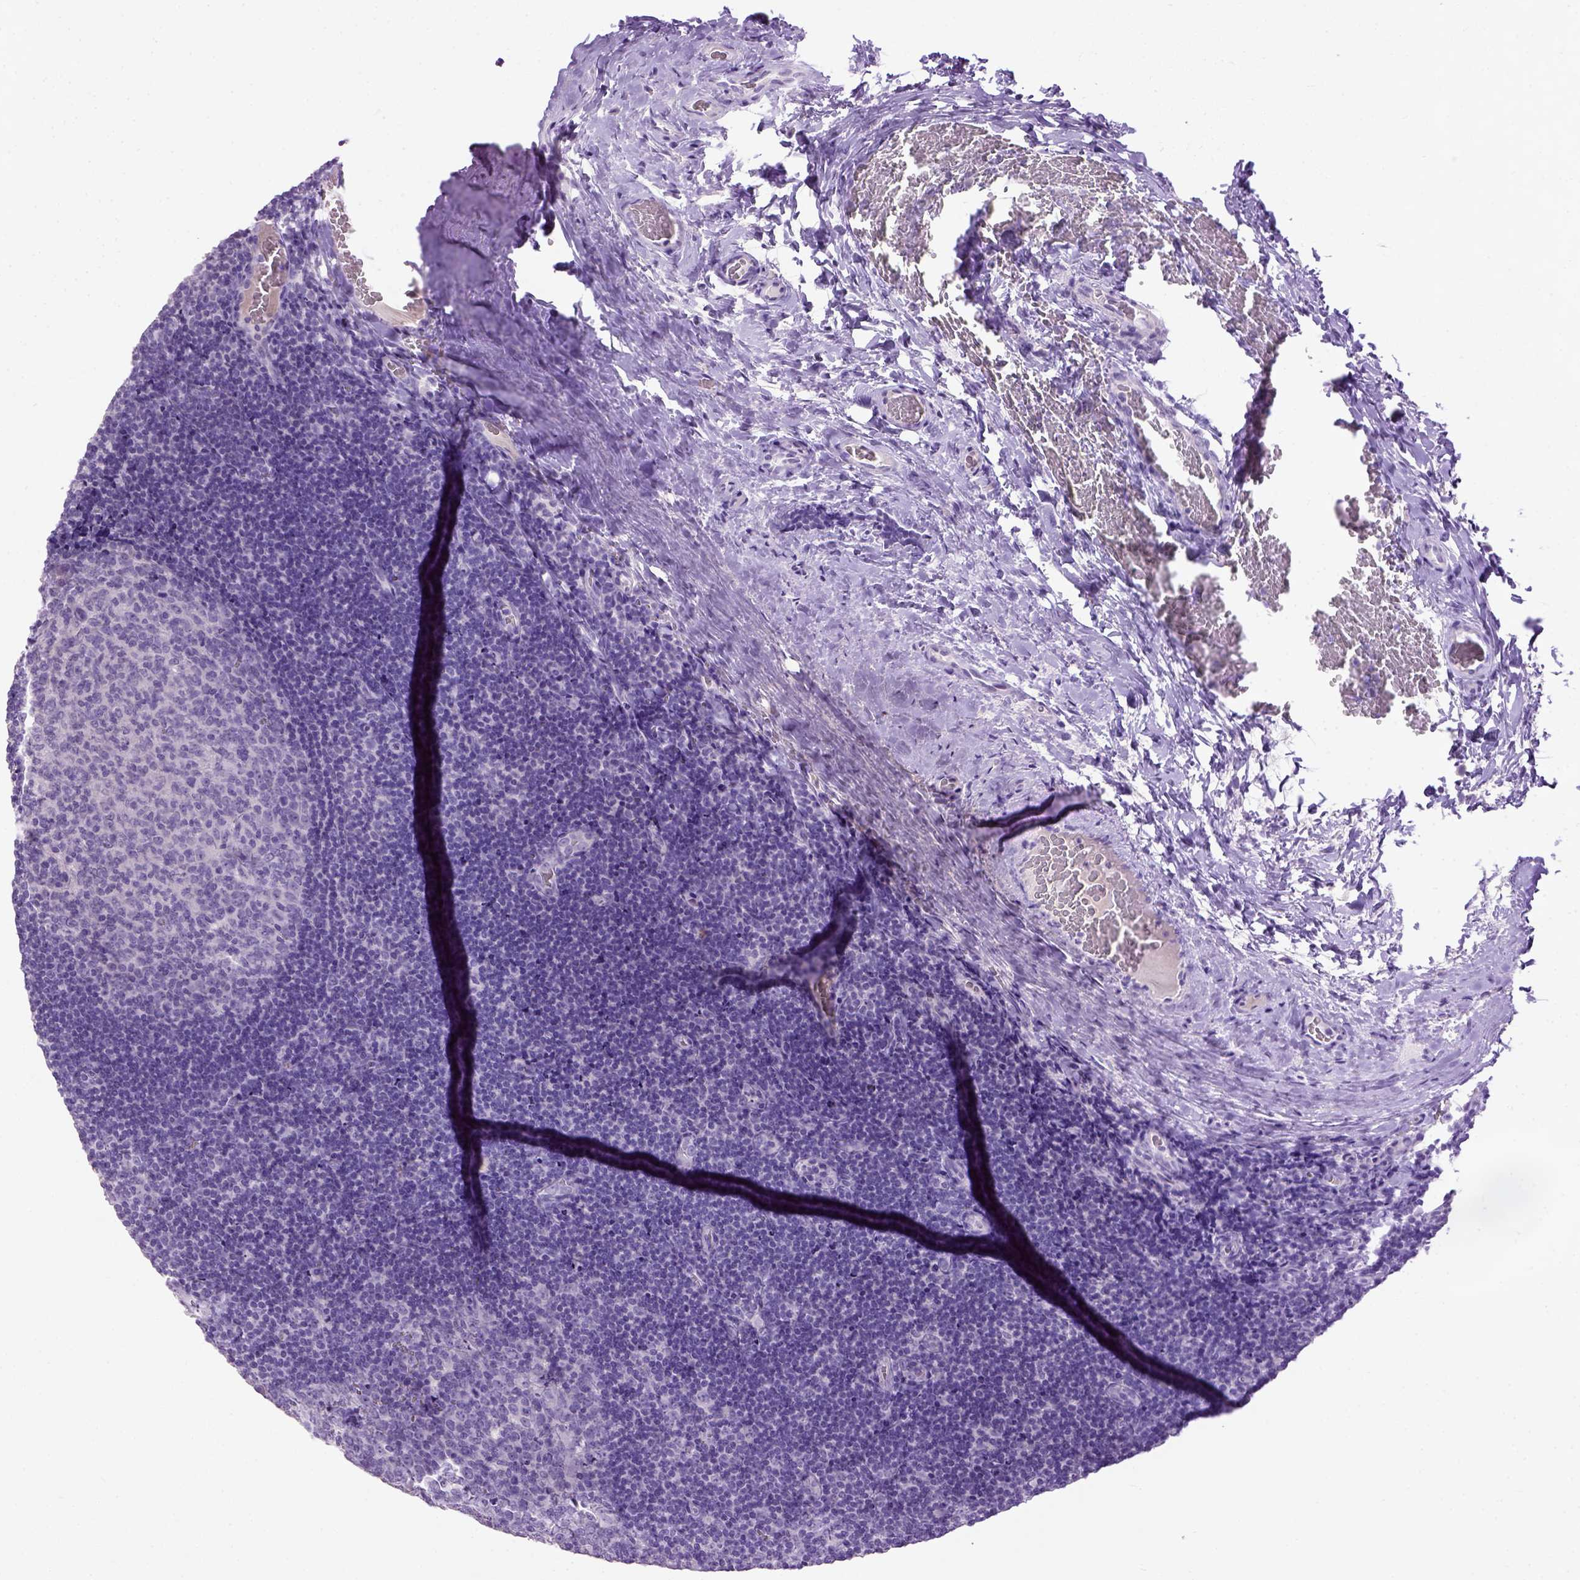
{"staining": {"intensity": "negative", "quantity": "none", "location": "none"}, "tissue": "tonsil", "cell_type": "Germinal center cells", "image_type": "normal", "snomed": [{"axis": "morphology", "description": "Normal tissue, NOS"}, {"axis": "morphology", "description": "Inflammation, NOS"}, {"axis": "topography", "description": "Tonsil"}], "caption": "There is no significant positivity in germinal center cells of tonsil. (DAB IHC, high magnification).", "gene": "CYP24A1", "patient": {"sex": "female", "age": 31}}